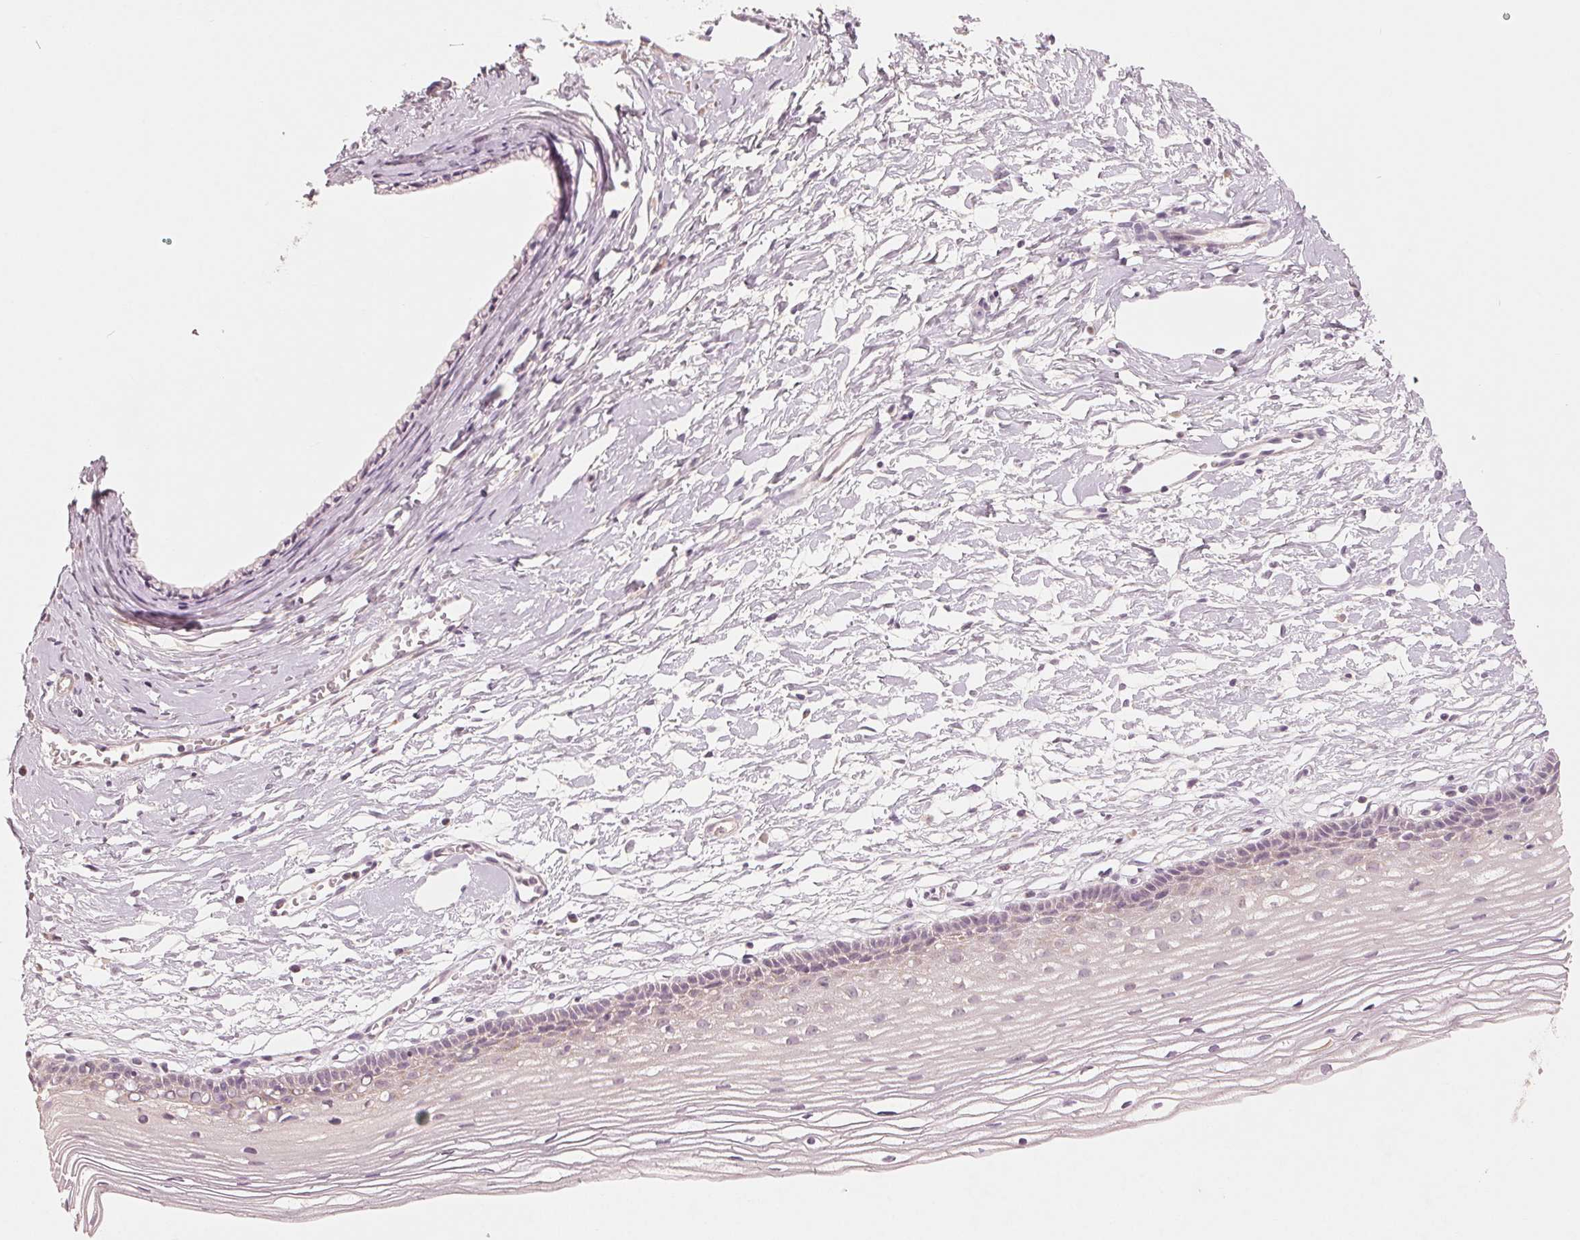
{"staining": {"intensity": "weak", "quantity": "<25%", "location": "cytoplasmic/membranous"}, "tissue": "cervix", "cell_type": "Glandular cells", "image_type": "normal", "snomed": [{"axis": "morphology", "description": "Normal tissue, NOS"}, {"axis": "topography", "description": "Cervix"}], "caption": "A histopathology image of cervix stained for a protein reveals no brown staining in glandular cells.", "gene": "GHITM", "patient": {"sex": "female", "age": 40}}